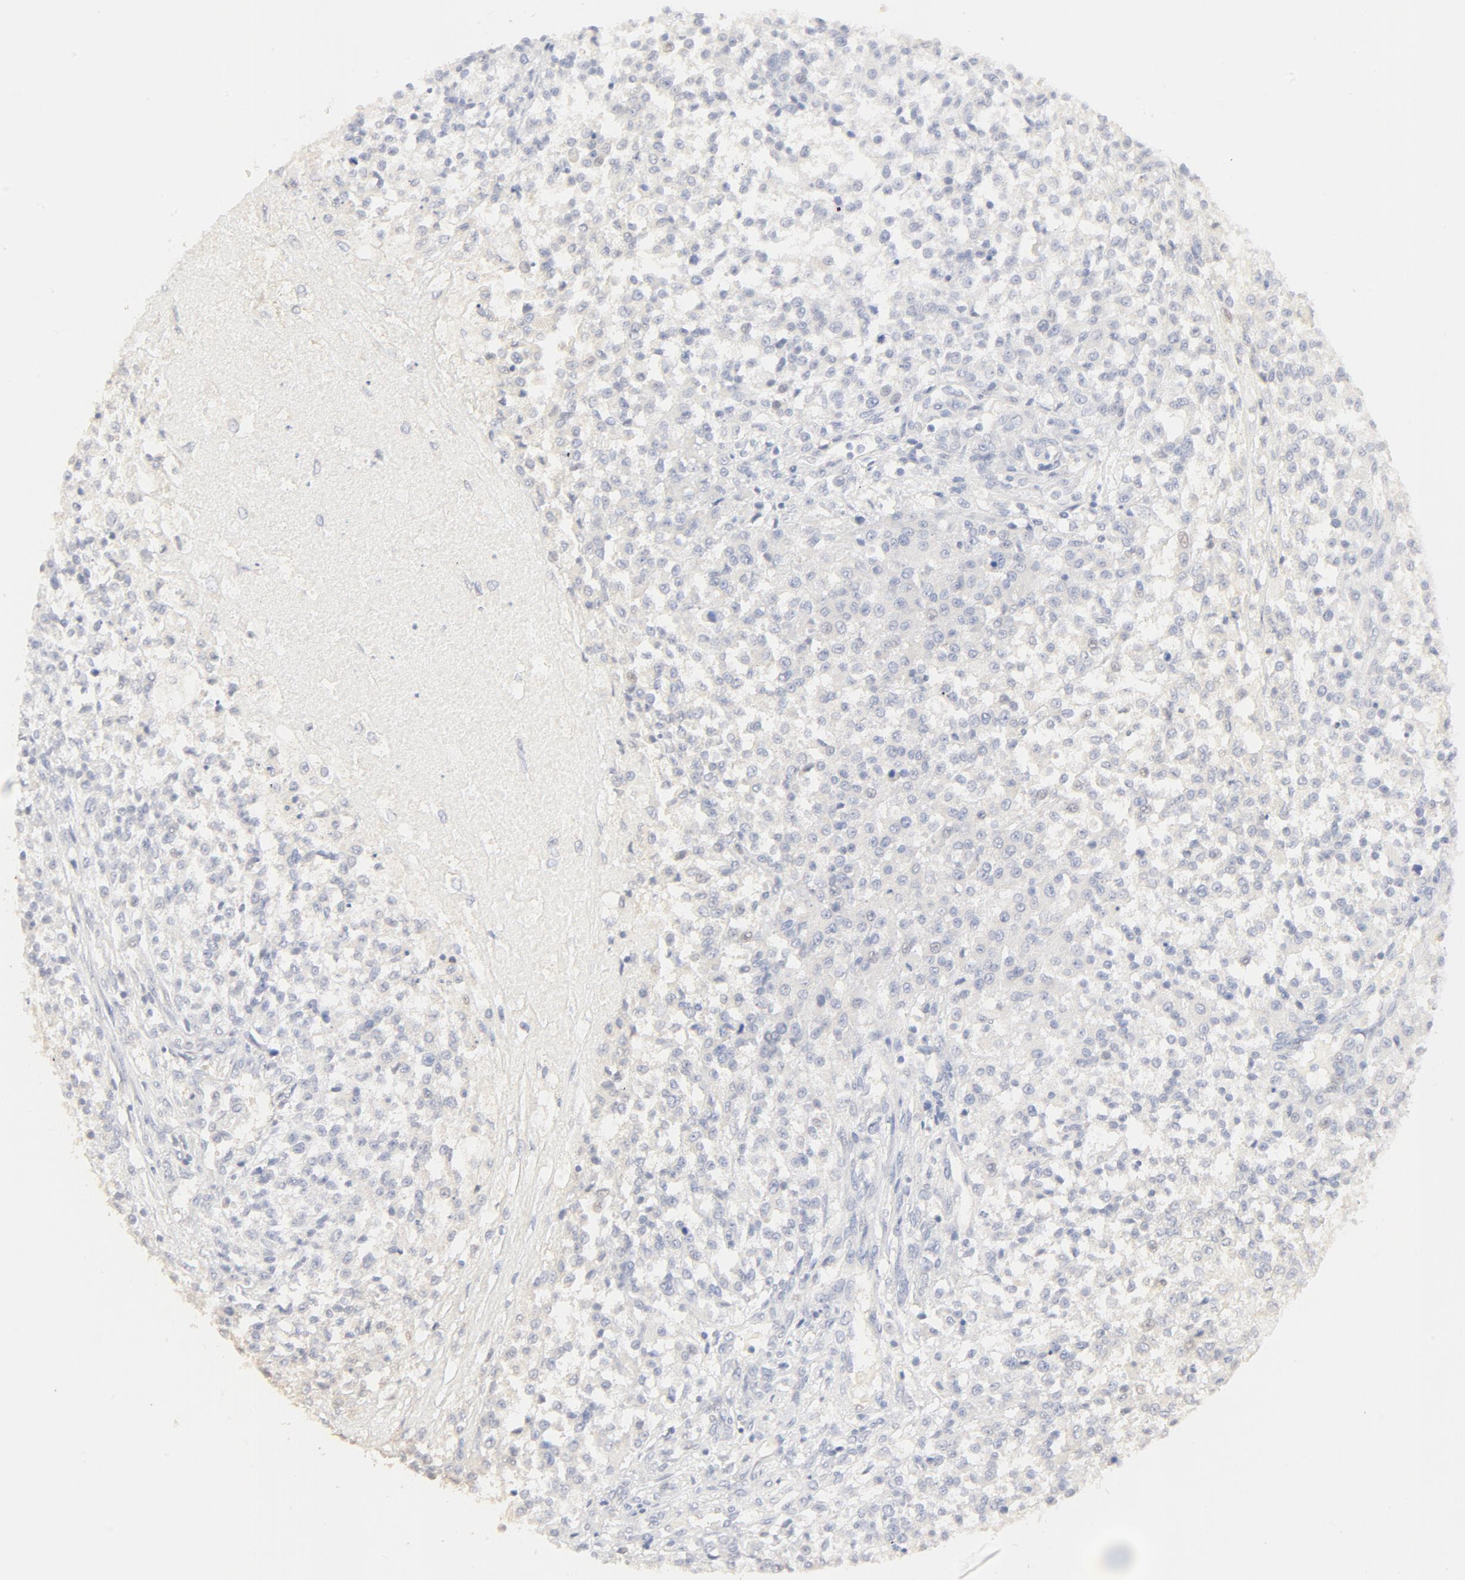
{"staining": {"intensity": "negative", "quantity": "none", "location": "none"}, "tissue": "testis cancer", "cell_type": "Tumor cells", "image_type": "cancer", "snomed": [{"axis": "morphology", "description": "Seminoma, NOS"}, {"axis": "topography", "description": "Testis"}], "caption": "Immunohistochemical staining of testis cancer (seminoma) demonstrates no significant positivity in tumor cells. (Stains: DAB (3,3'-diaminobenzidine) IHC with hematoxylin counter stain, Microscopy: brightfield microscopy at high magnification).", "gene": "FCGBP", "patient": {"sex": "male", "age": 59}}